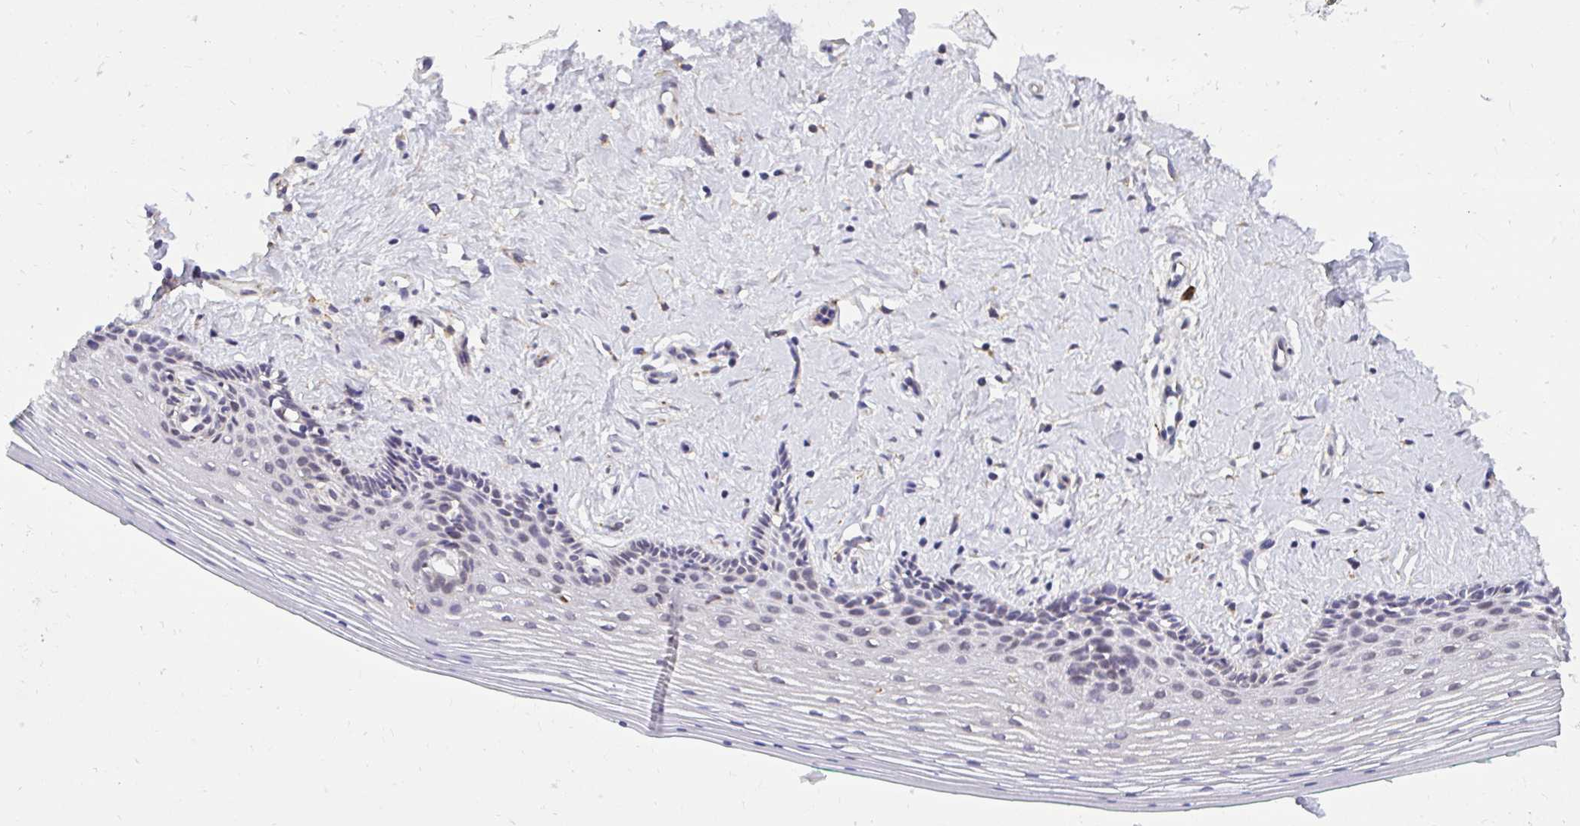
{"staining": {"intensity": "weak", "quantity": "<25%", "location": "cytoplasmic/membranous,nuclear"}, "tissue": "vagina", "cell_type": "Squamous epithelial cells", "image_type": "normal", "snomed": [{"axis": "morphology", "description": "Normal tissue, NOS"}, {"axis": "topography", "description": "Vagina"}], "caption": "The micrograph displays no significant expression in squamous epithelial cells of vagina. Nuclei are stained in blue.", "gene": "NAALAD2", "patient": {"sex": "female", "age": 42}}